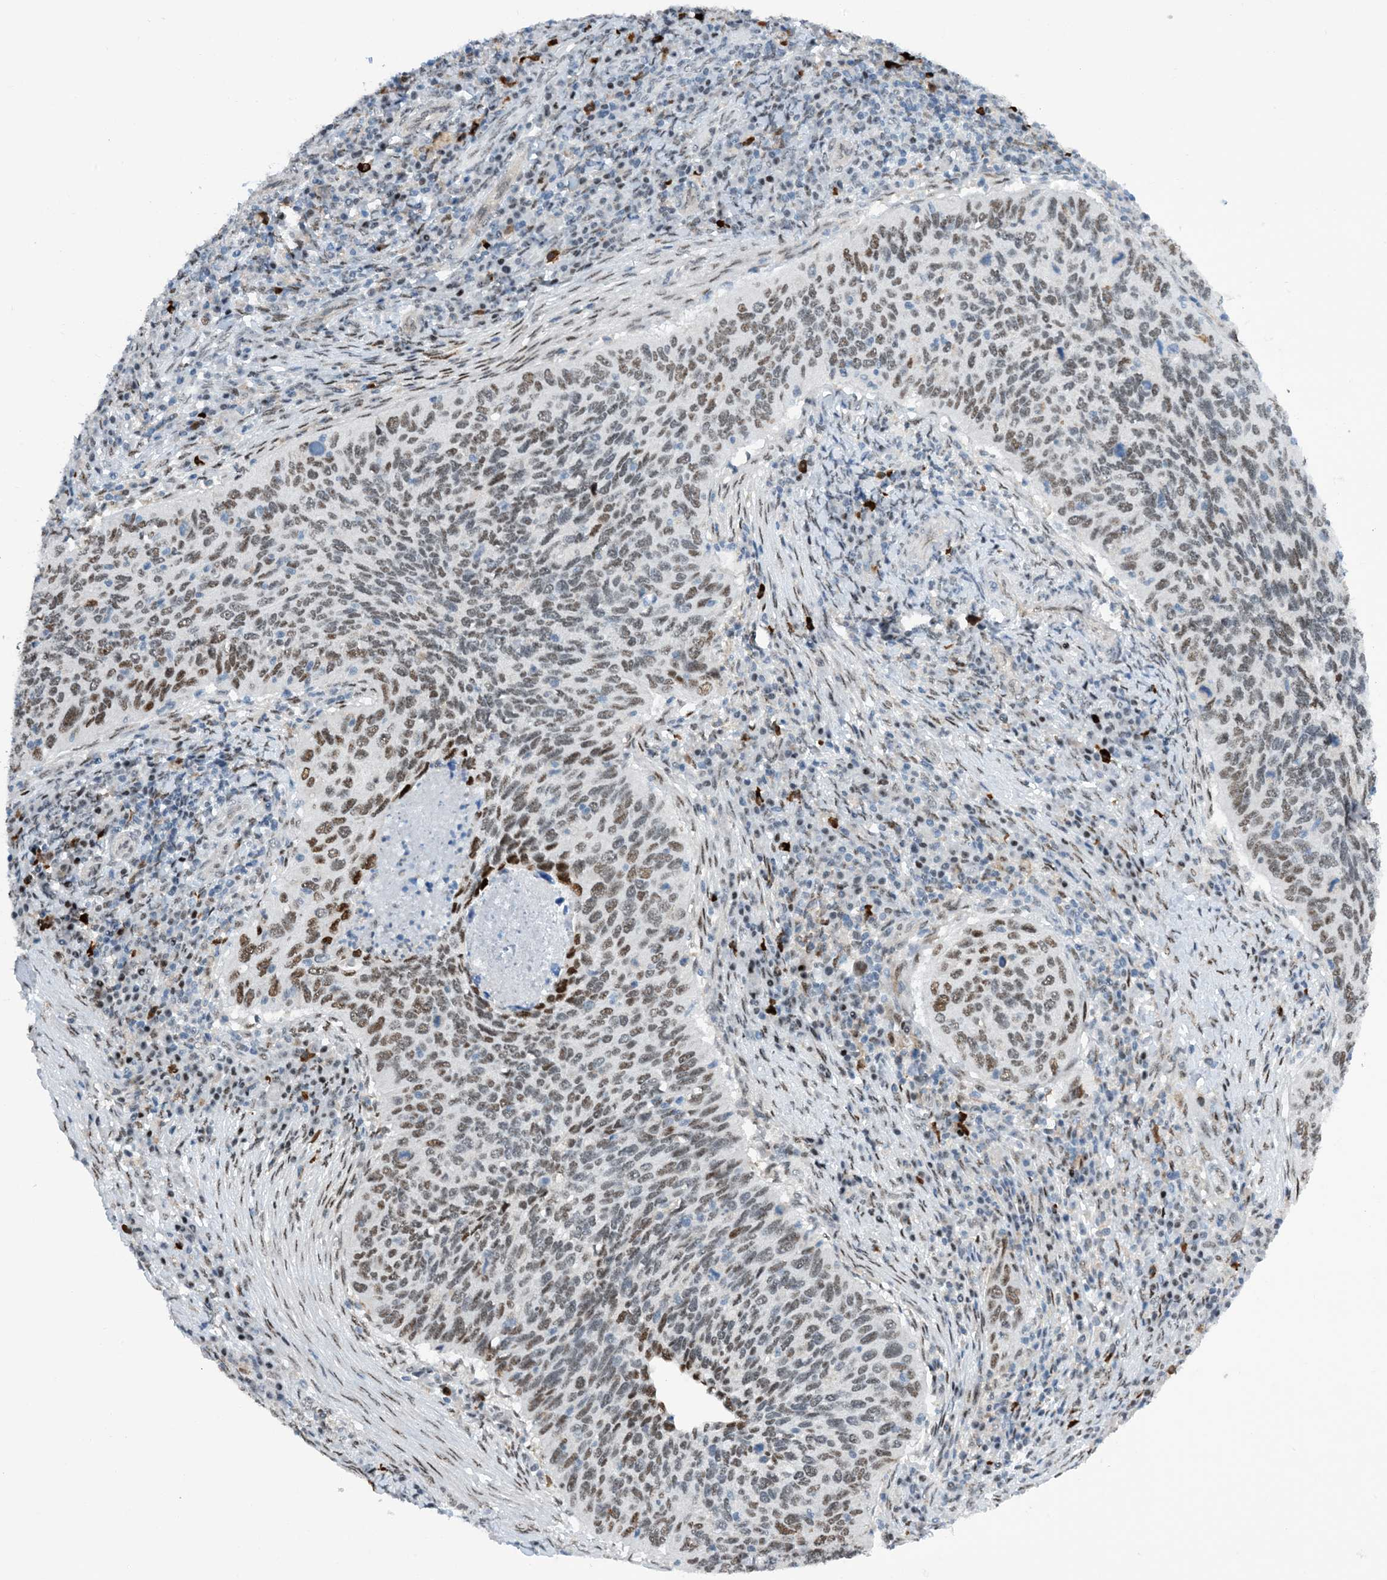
{"staining": {"intensity": "moderate", "quantity": "25%-75%", "location": "nuclear"}, "tissue": "cervical cancer", "cell_type": "Tumor cells", "image_type": "cancer", "snomed": [{"axis": "morphology", "description": "Squamous cell carcinoma, NOS"}, {"axis": "topography", "description": "Cervix"}], "caption": "Brown immunohistochemical staining in human cervical cancer exhibits moderate nuclear expression in approximately 25%-75% of tumor cells. The staining is performed using DAB brown chromogen to label protein expression. The nuclei are counter-stained blue using hematoxylin.", "gene": "HEMK1", "patient": {"sex": "female", "age": 38}}